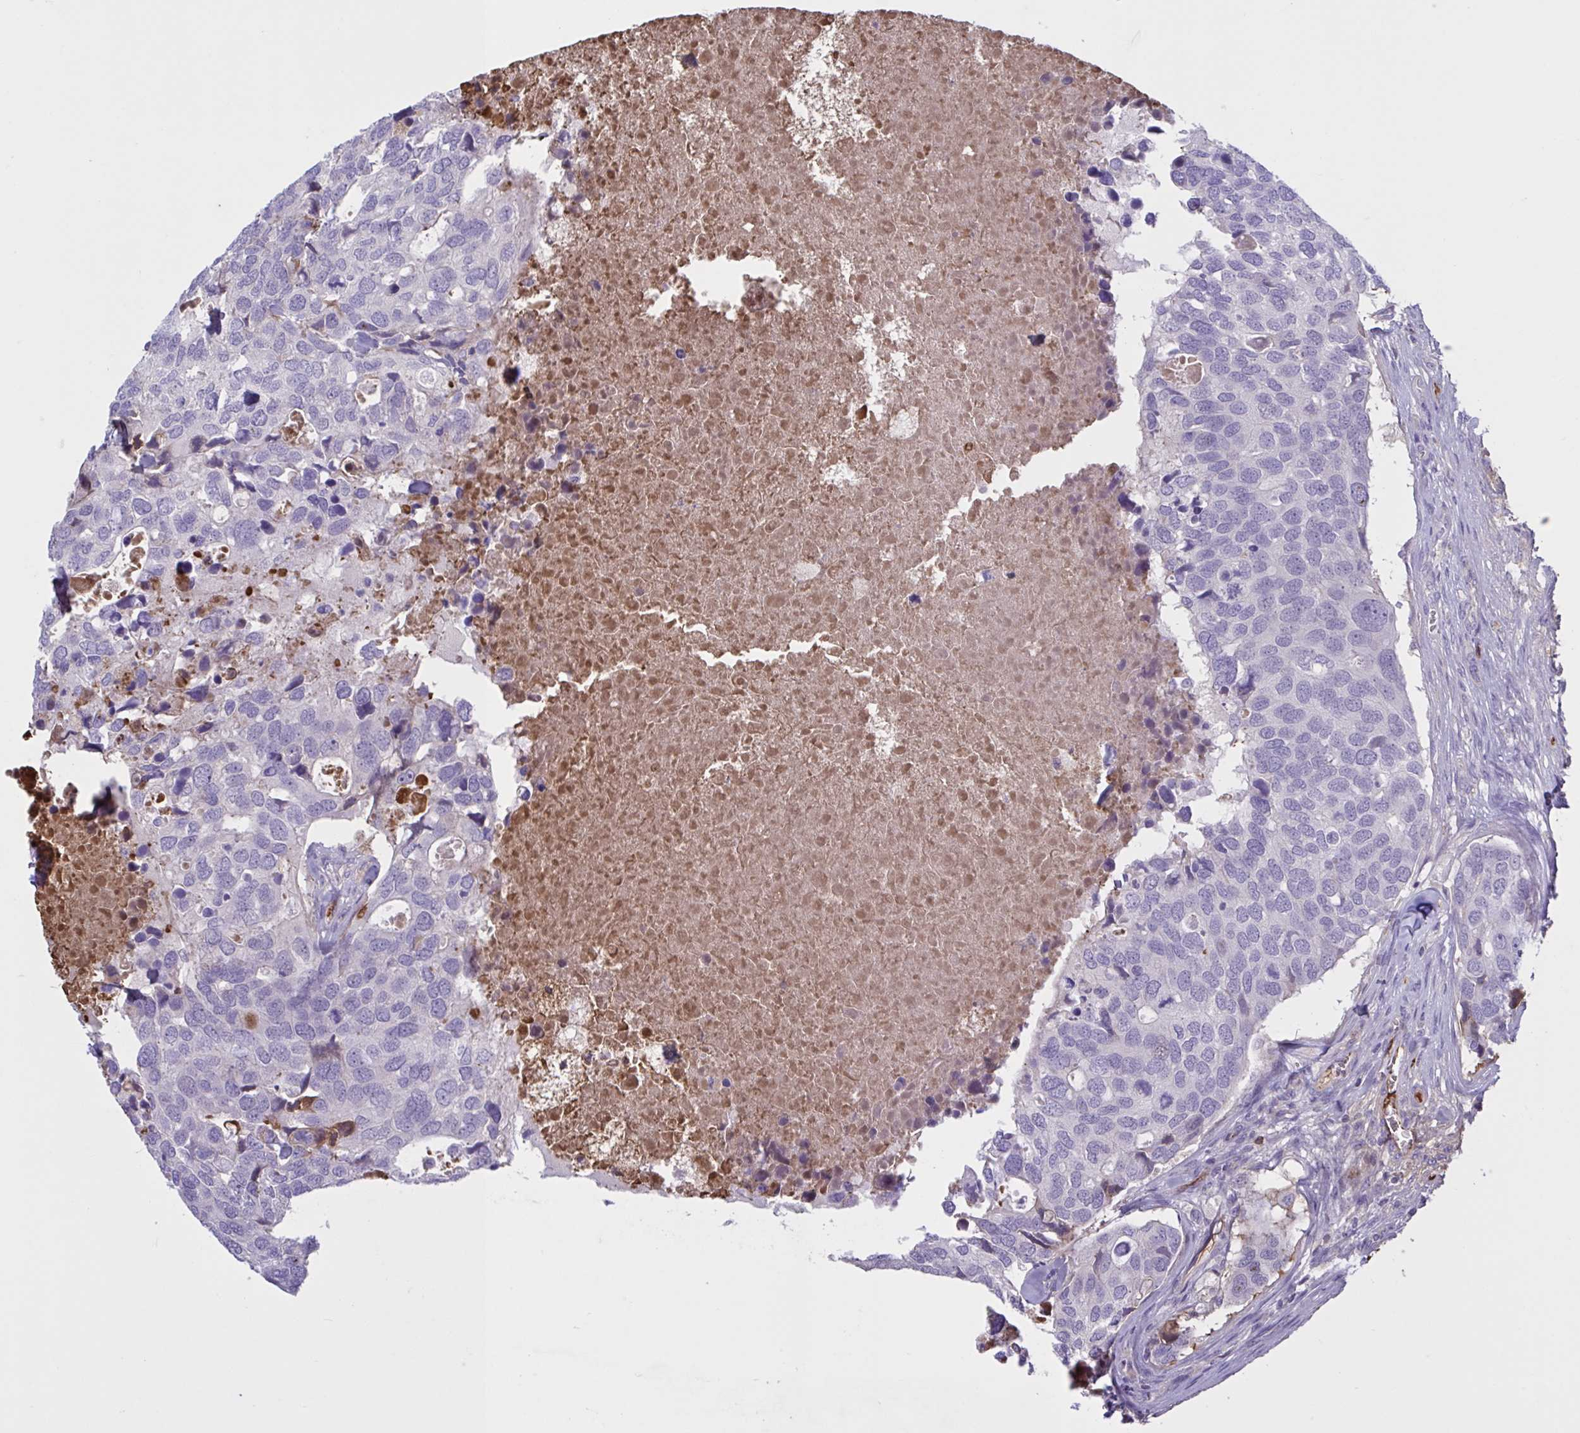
{"staining": {"intensity": "negative", "quantity": "none", "location": "none"}, "tissue": "breast cancer", "cell_type": "Tumor cells", "image_type": "cancer", "snomed": [{"axis": "morphology", "description": "Duct carcinoma"}, {"axis": "topography", "description": "Breast"}], "caption": "This photomicrograph is of invasive ductal carcinoma (breast) stained with immunohistochemistry to label a protein in brown with the nuclei are counter-stained blue. There is no staining in tumor cells.", "gene": "IL1R1", "patient": {"sex": "female", "age": 83}}